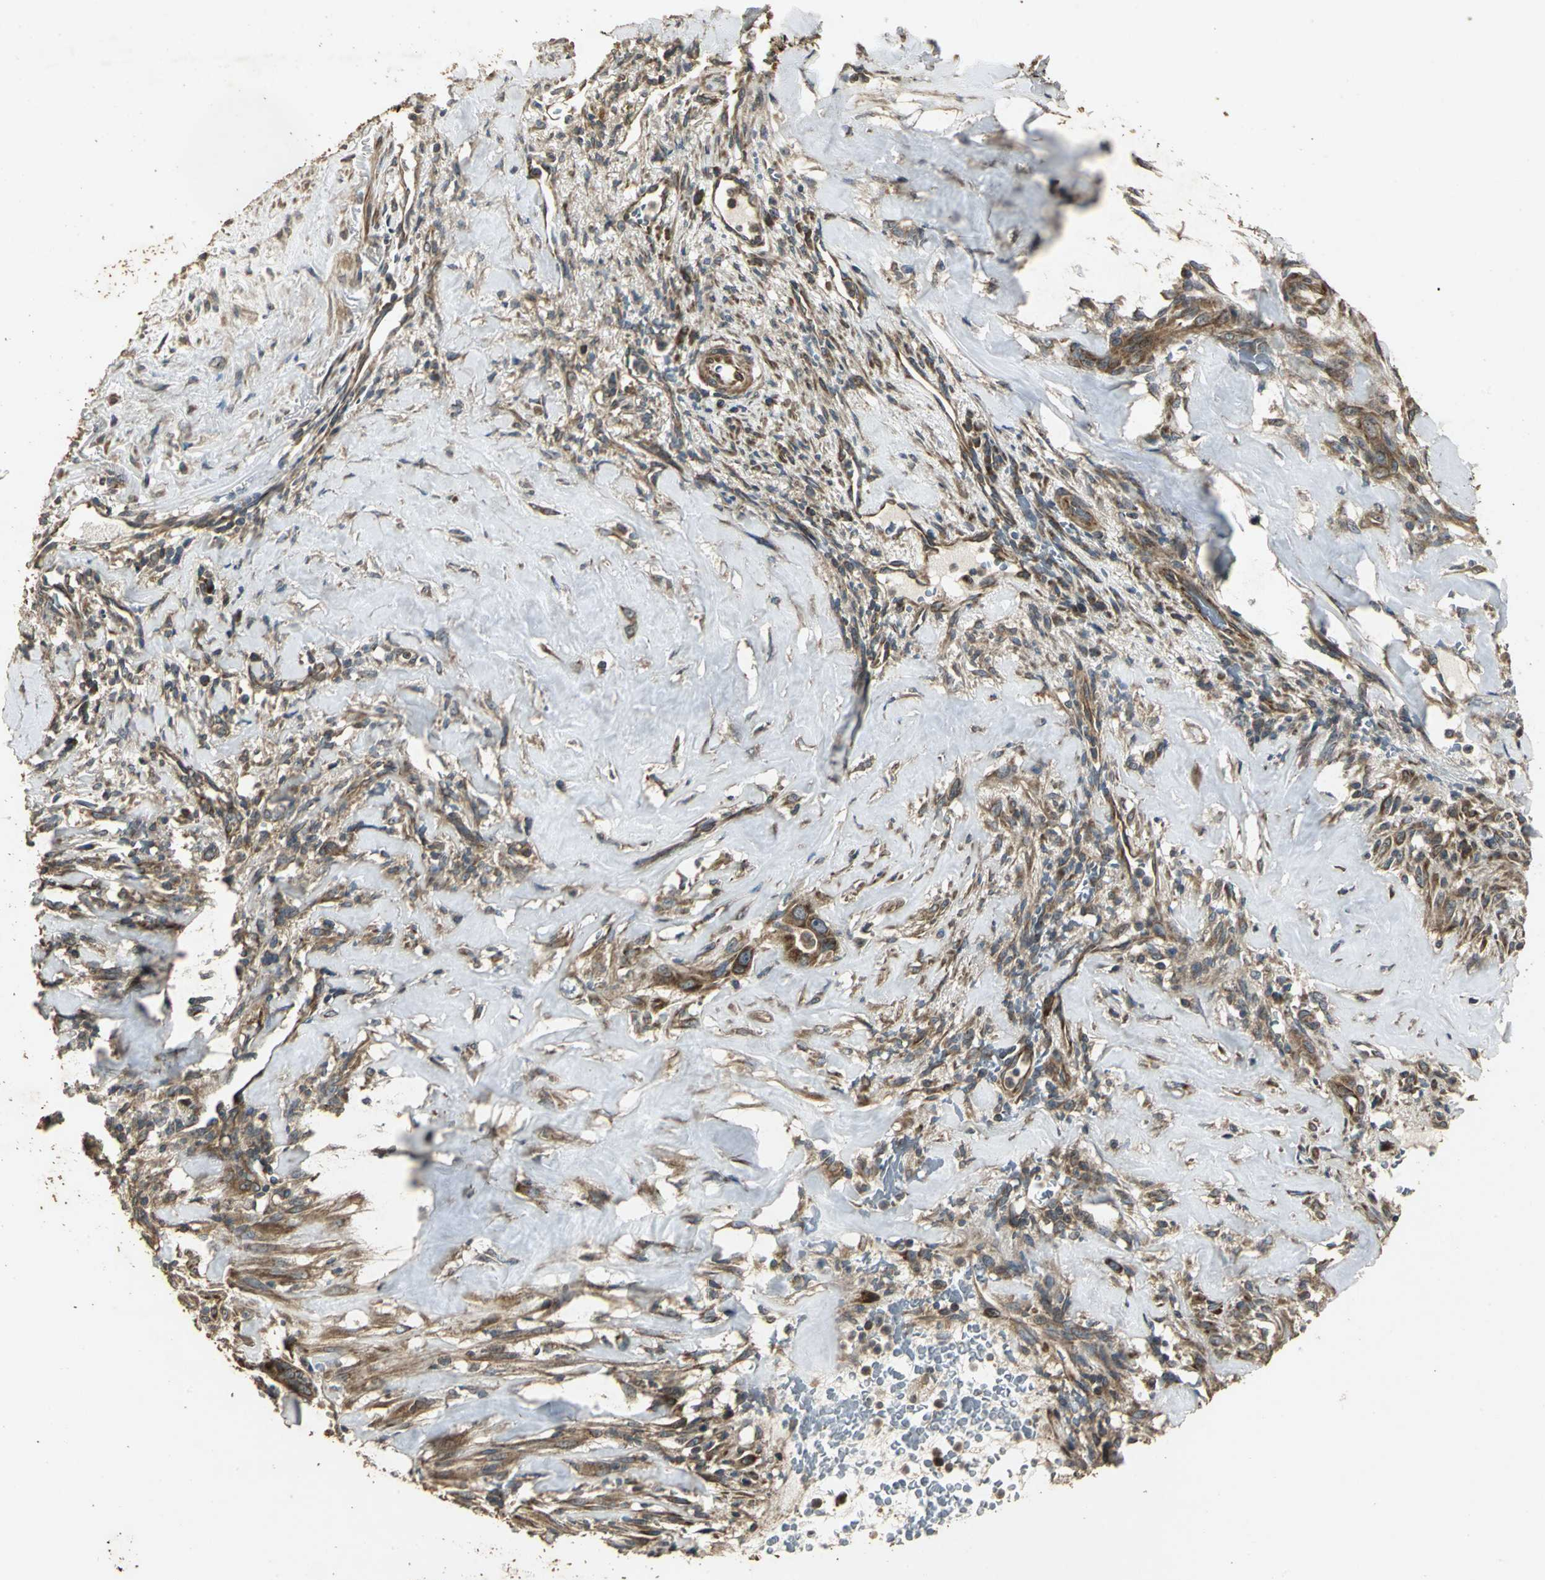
{"staining": {"intensity": "strong", "quantity": ">75%", "location": "cytoplasmic/membranous"}, "tissue": "liver cancer", "cell_type": "Tumor cells", "image_type": "cancer", "snomed": [{"axis": "morphology", "description": "Cholangiocarcinoma"}, {"axis": "topography", "description": "Liver"}], "caption": "Protein expression by IHC exhibits strong cytoplasmic/membranous staining in about >75% of tumor cells in liver cancer (cholangiocarcinoma).", "gene": "KANK1", "patient": {"sex": "female", "age": 67}}